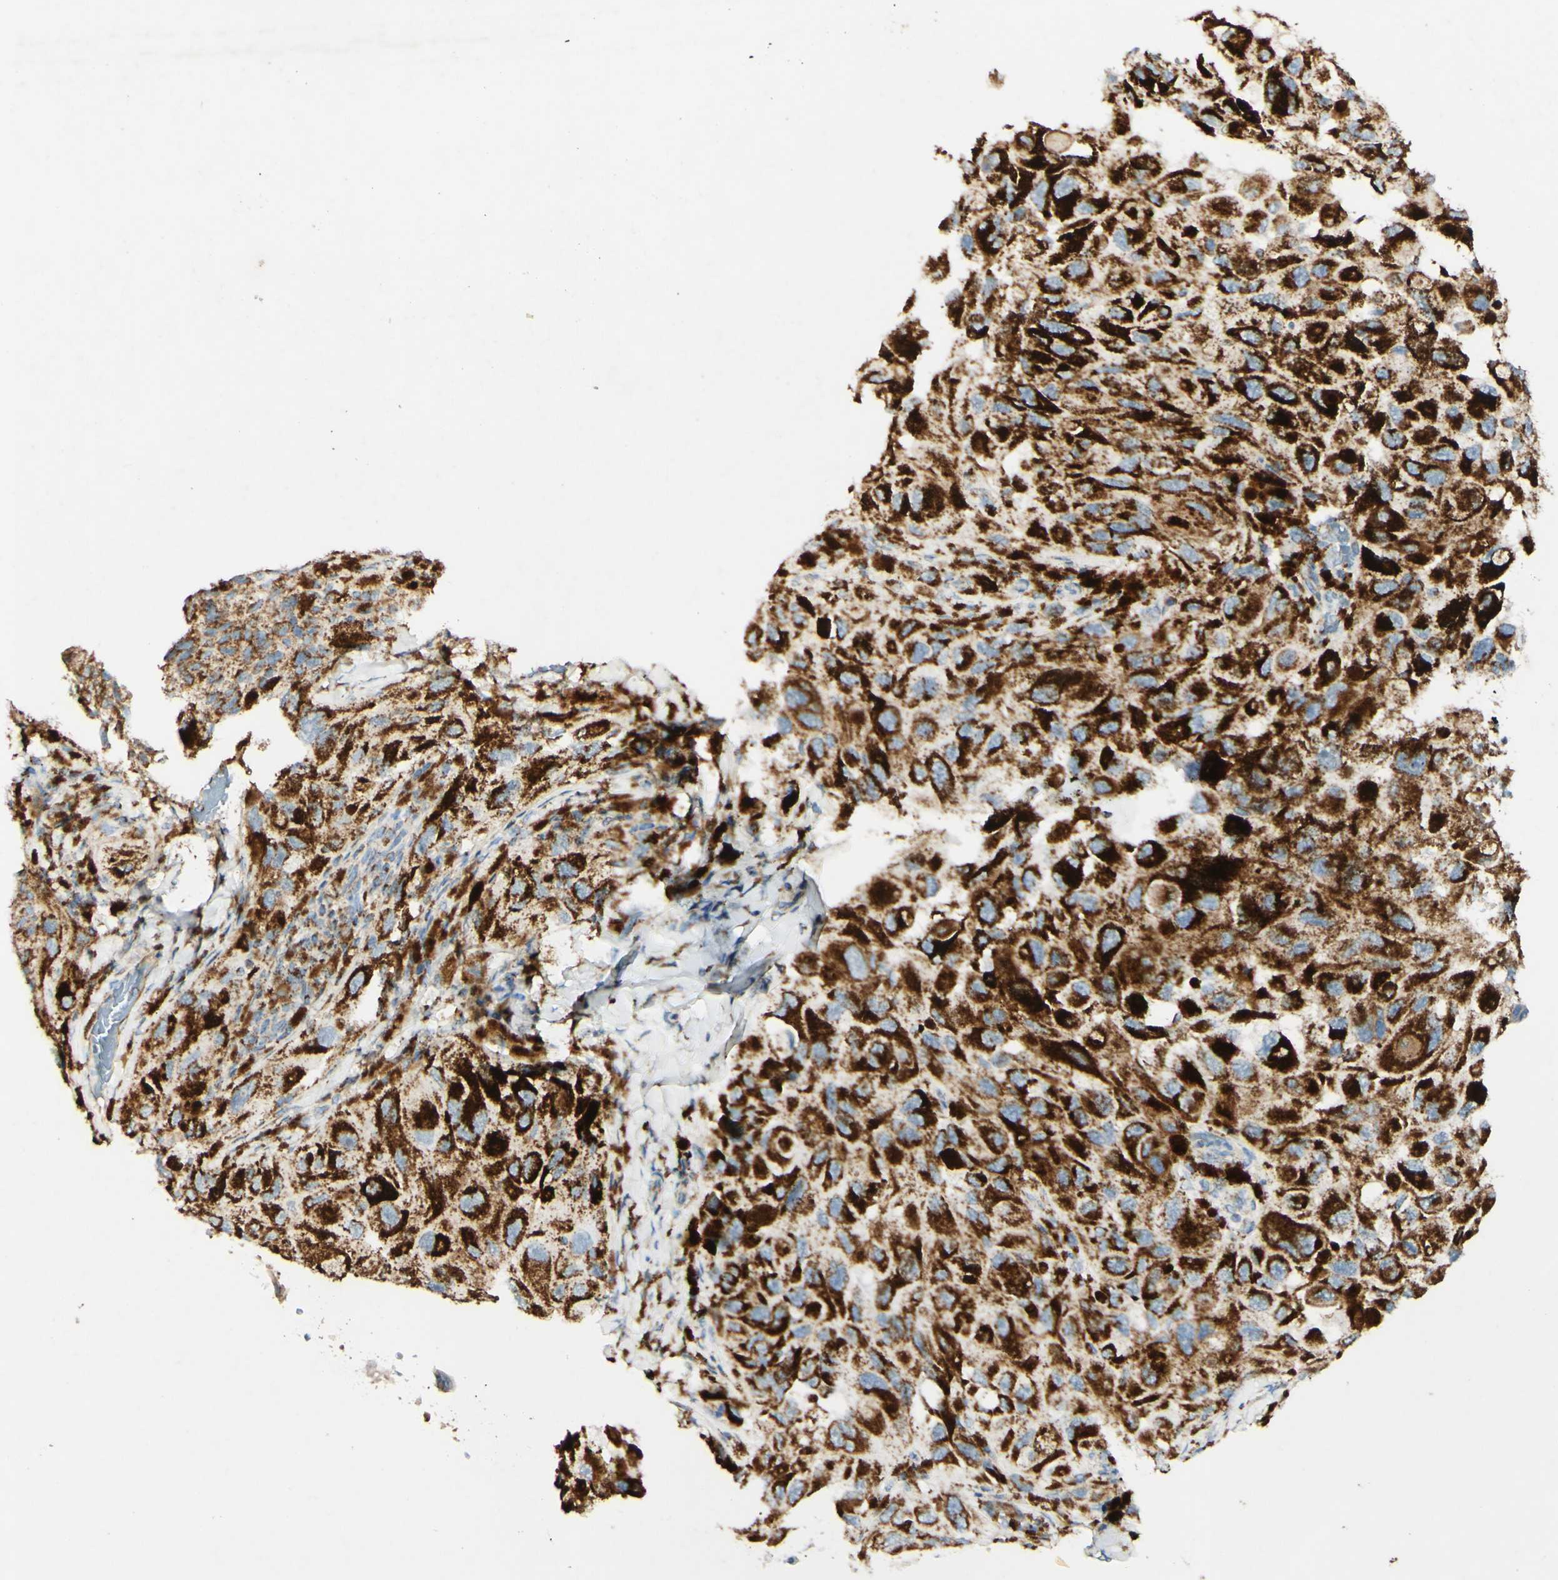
{"staining": {"intensity": "strong", "quantity": ">75%", "location": "cytoplasmic/membranous"}, "tissue": "melanoma", "cell_type": "Tumor cells", "image_type": "cancer", "snomed": [{"axis": "morphology", "description": "Malignant melanoma, NOS"}, {"axis": "topography", "description": "Skin"}], "caption": "A high amount of strong cytoplasmic/membranous expression is present in about >75% of tumor cells in malignant melanoma tissue.", "gene": "OXCT1", "patient": {"sex": "female", "age": 73}}